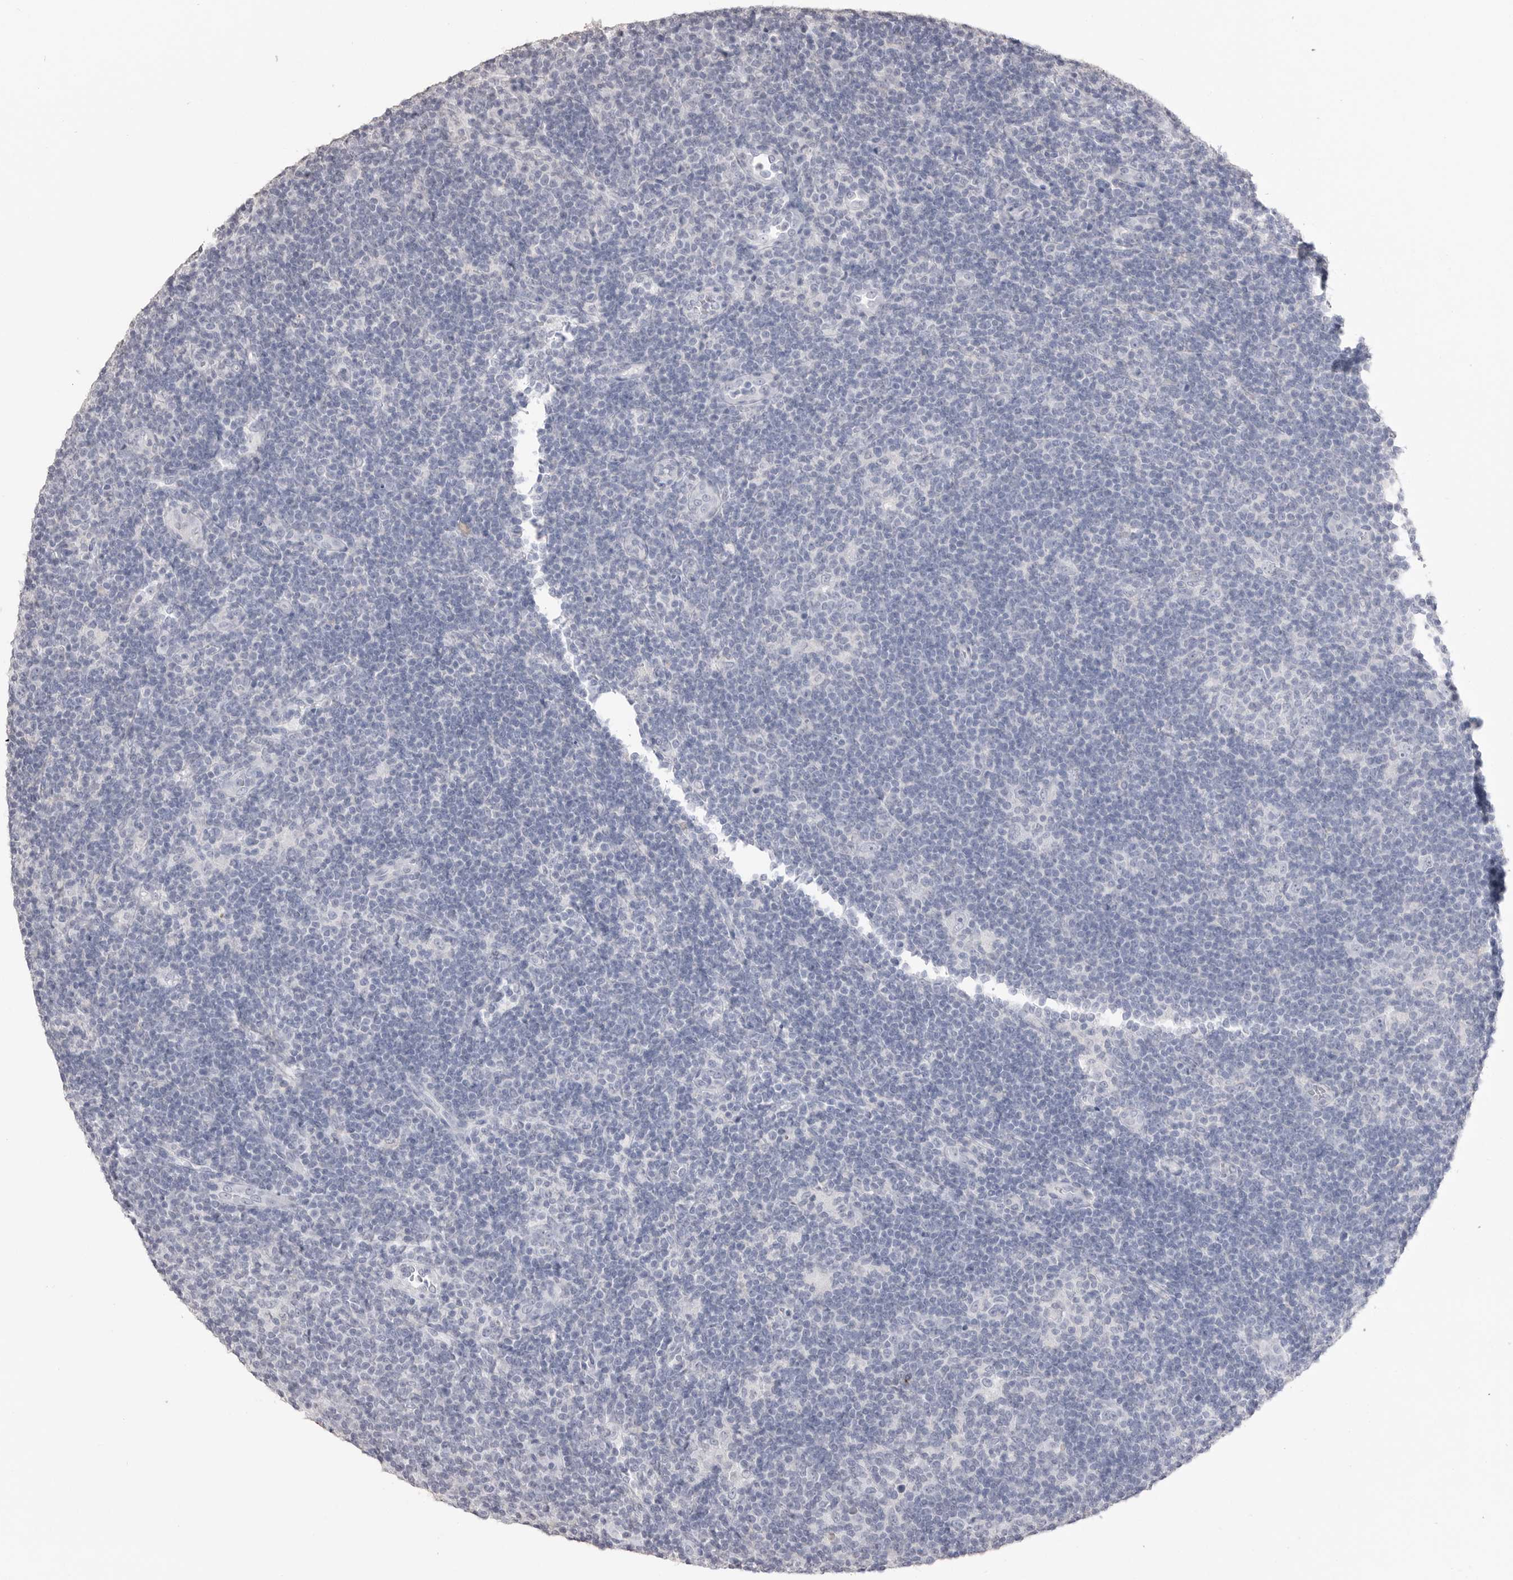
{"staining": {"intensity": "negative", "quantity": "none", "location": "none"}, "tissue": "lymphoma", "cell_type": "Tumor cells", "image_type": "cancer", "snomed": [{"axis": "morphology", "description": "Hodgkin's disease, NOS"}, {"axis": "topography", "description": "Lymph node"}], "caption": "This histopathology image is of lymphoma stained with IHC to label a protein in brown with the nuclei are counter-stained blue. There is no expression in tumor cells.", "gene": "ICAM5", "patient": {"sex": "female", "age": 57}}